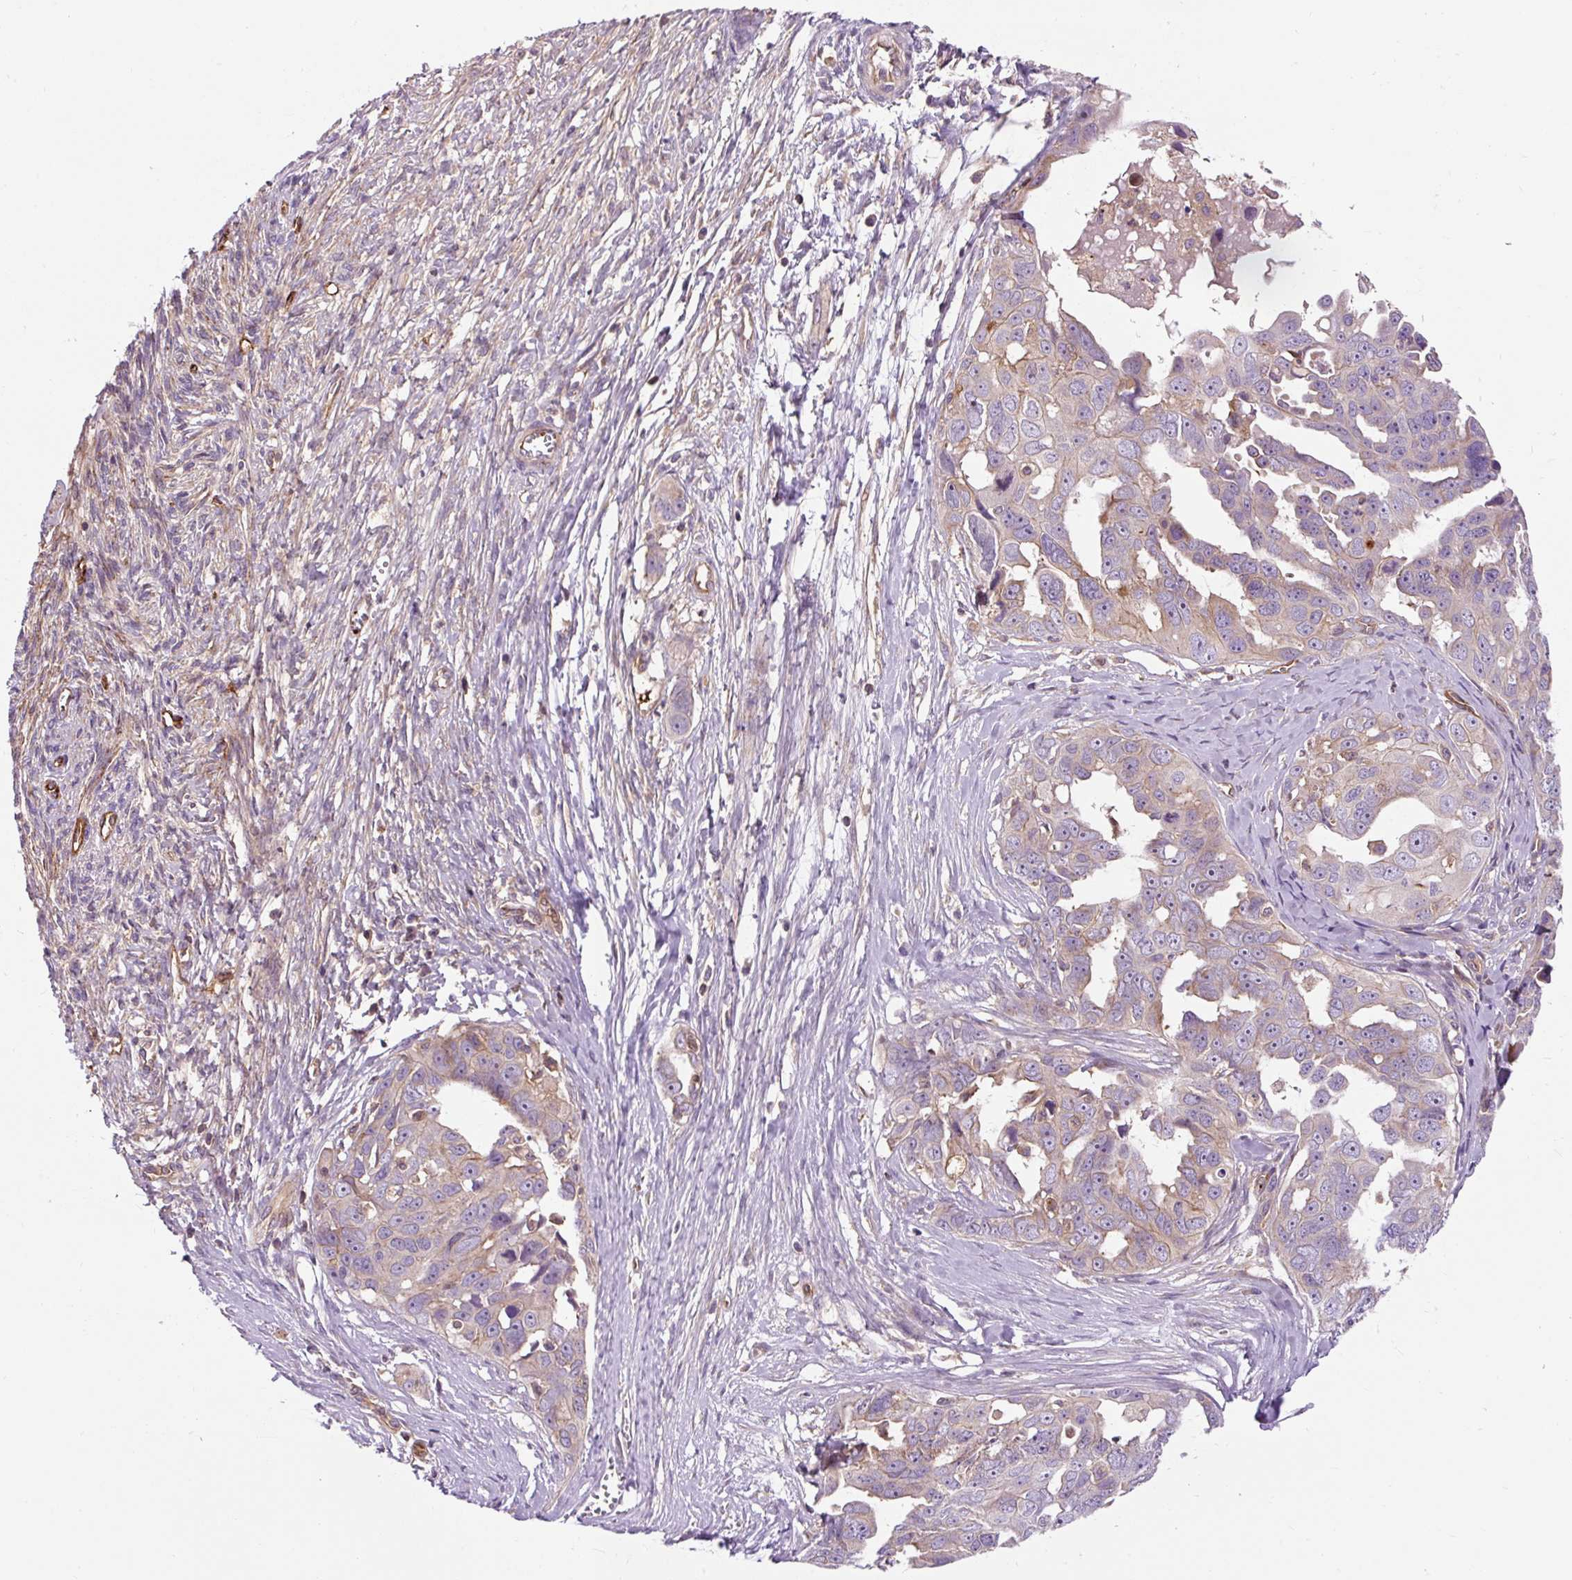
{"staining": {"intensity": "weak", "quantity": "<25%", "location": "cytoplasmic/membranous"}, "tissue": "ovarian cancer", "cell_type": "Tumor cells", "image_type": "cancer", "snomed": [{"axis": "morphology", "description": "Carcinoma, endometroid"}, {"axis": "topography", "description": "Ovary"}], "caption": "High power microscopy micrograph of an IHC image of ovarian endometroid carcinoma, revealing no significant positivity in tumor cells.", "gene": "PCDHGB3", "patient": {"sex": "female", "age": 70}}